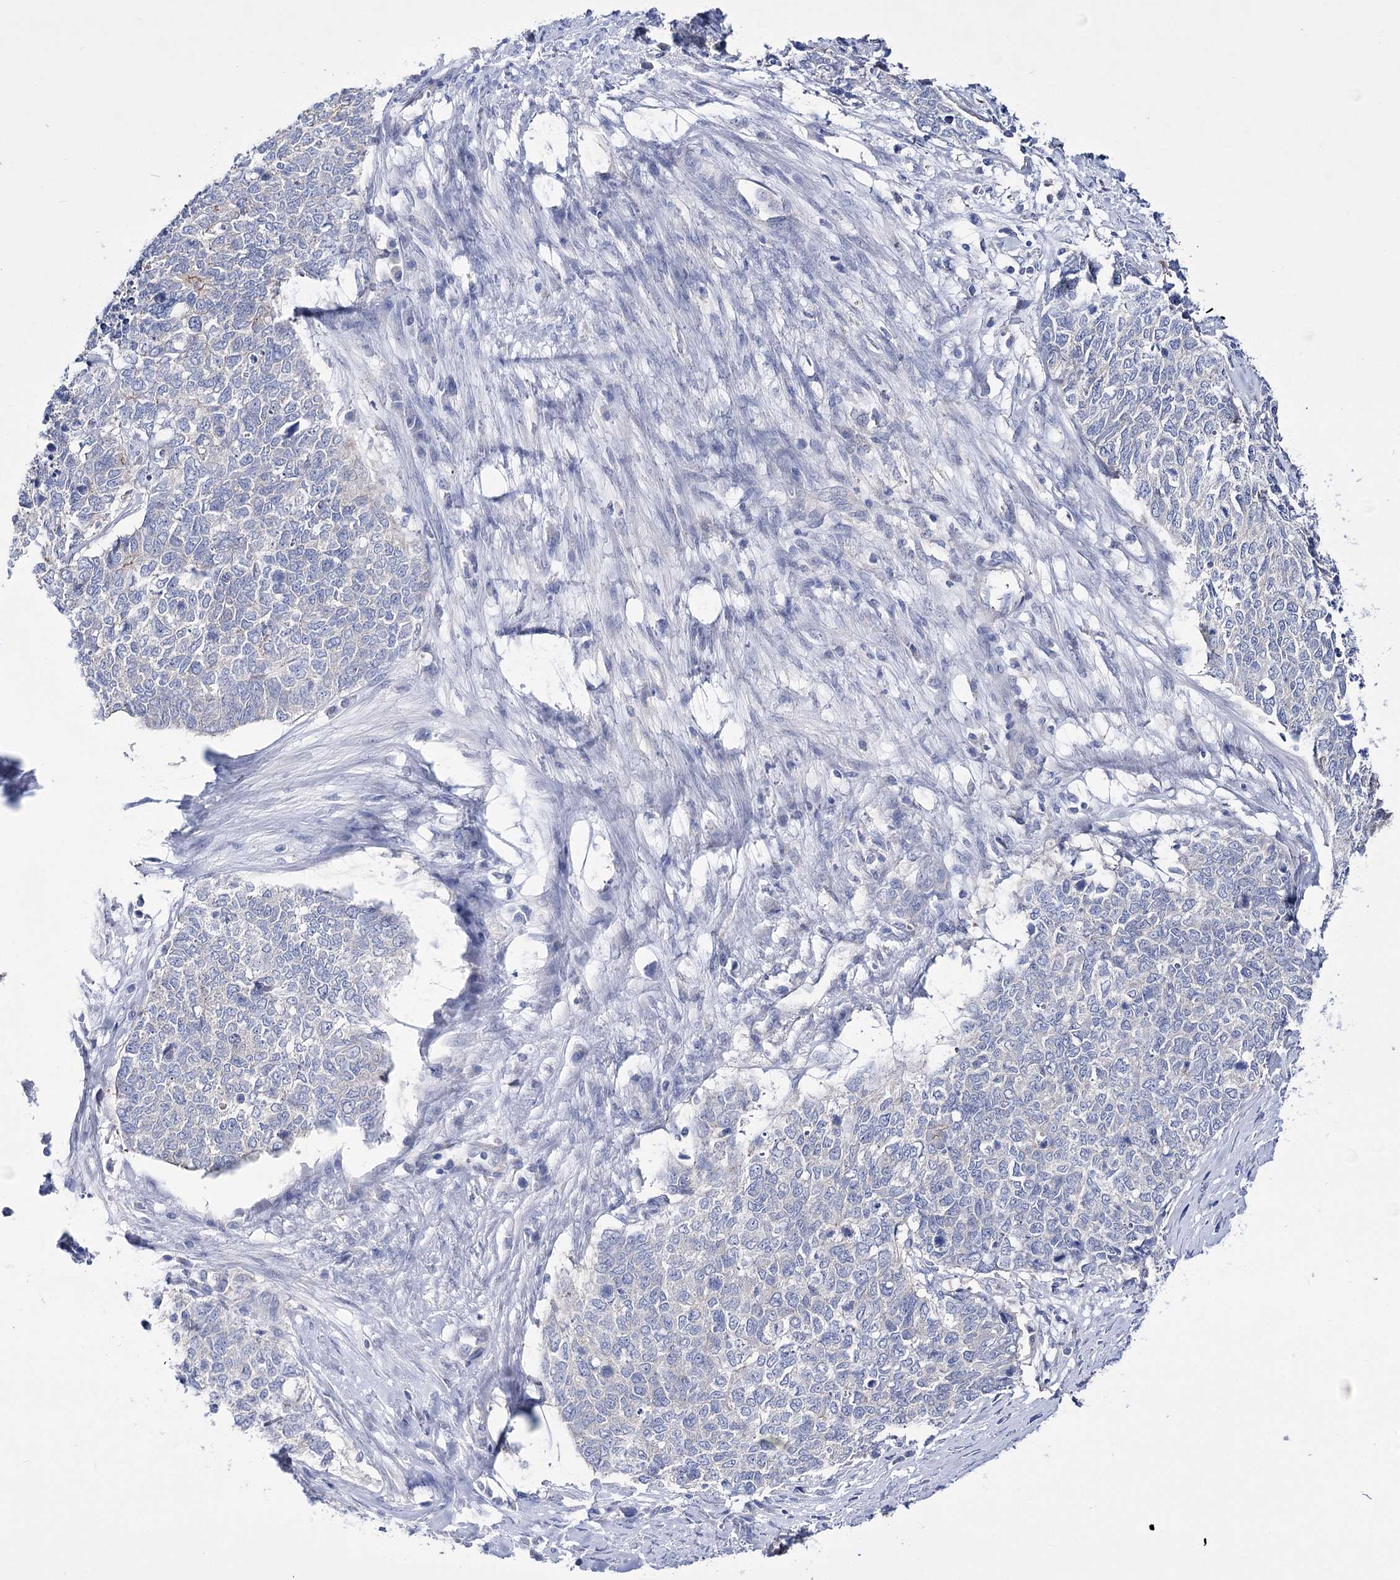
{"staining": {"intensity": "negative", "quantity": "none", "location": "none"}, "tissue": "cervical cancer", "cell_type": "Tumor cells", "image_type": "cancer", "snomed": [{"axis": "morphology", "description": "Squamous cell carcinoma, NOS"}, {"axis": "topography", "description": "Cervix"}], "caption": "Immunohistochemistry of human cervical squamous cell carcinoma displays no expression in tumor cells. (DAB (3,3'-diaminobenzidine) immunohistochemistry (IHC) with hematoxylin counter stain).", "gene": "LRRC34", "patient": {"sex": "female", "age": 63}}